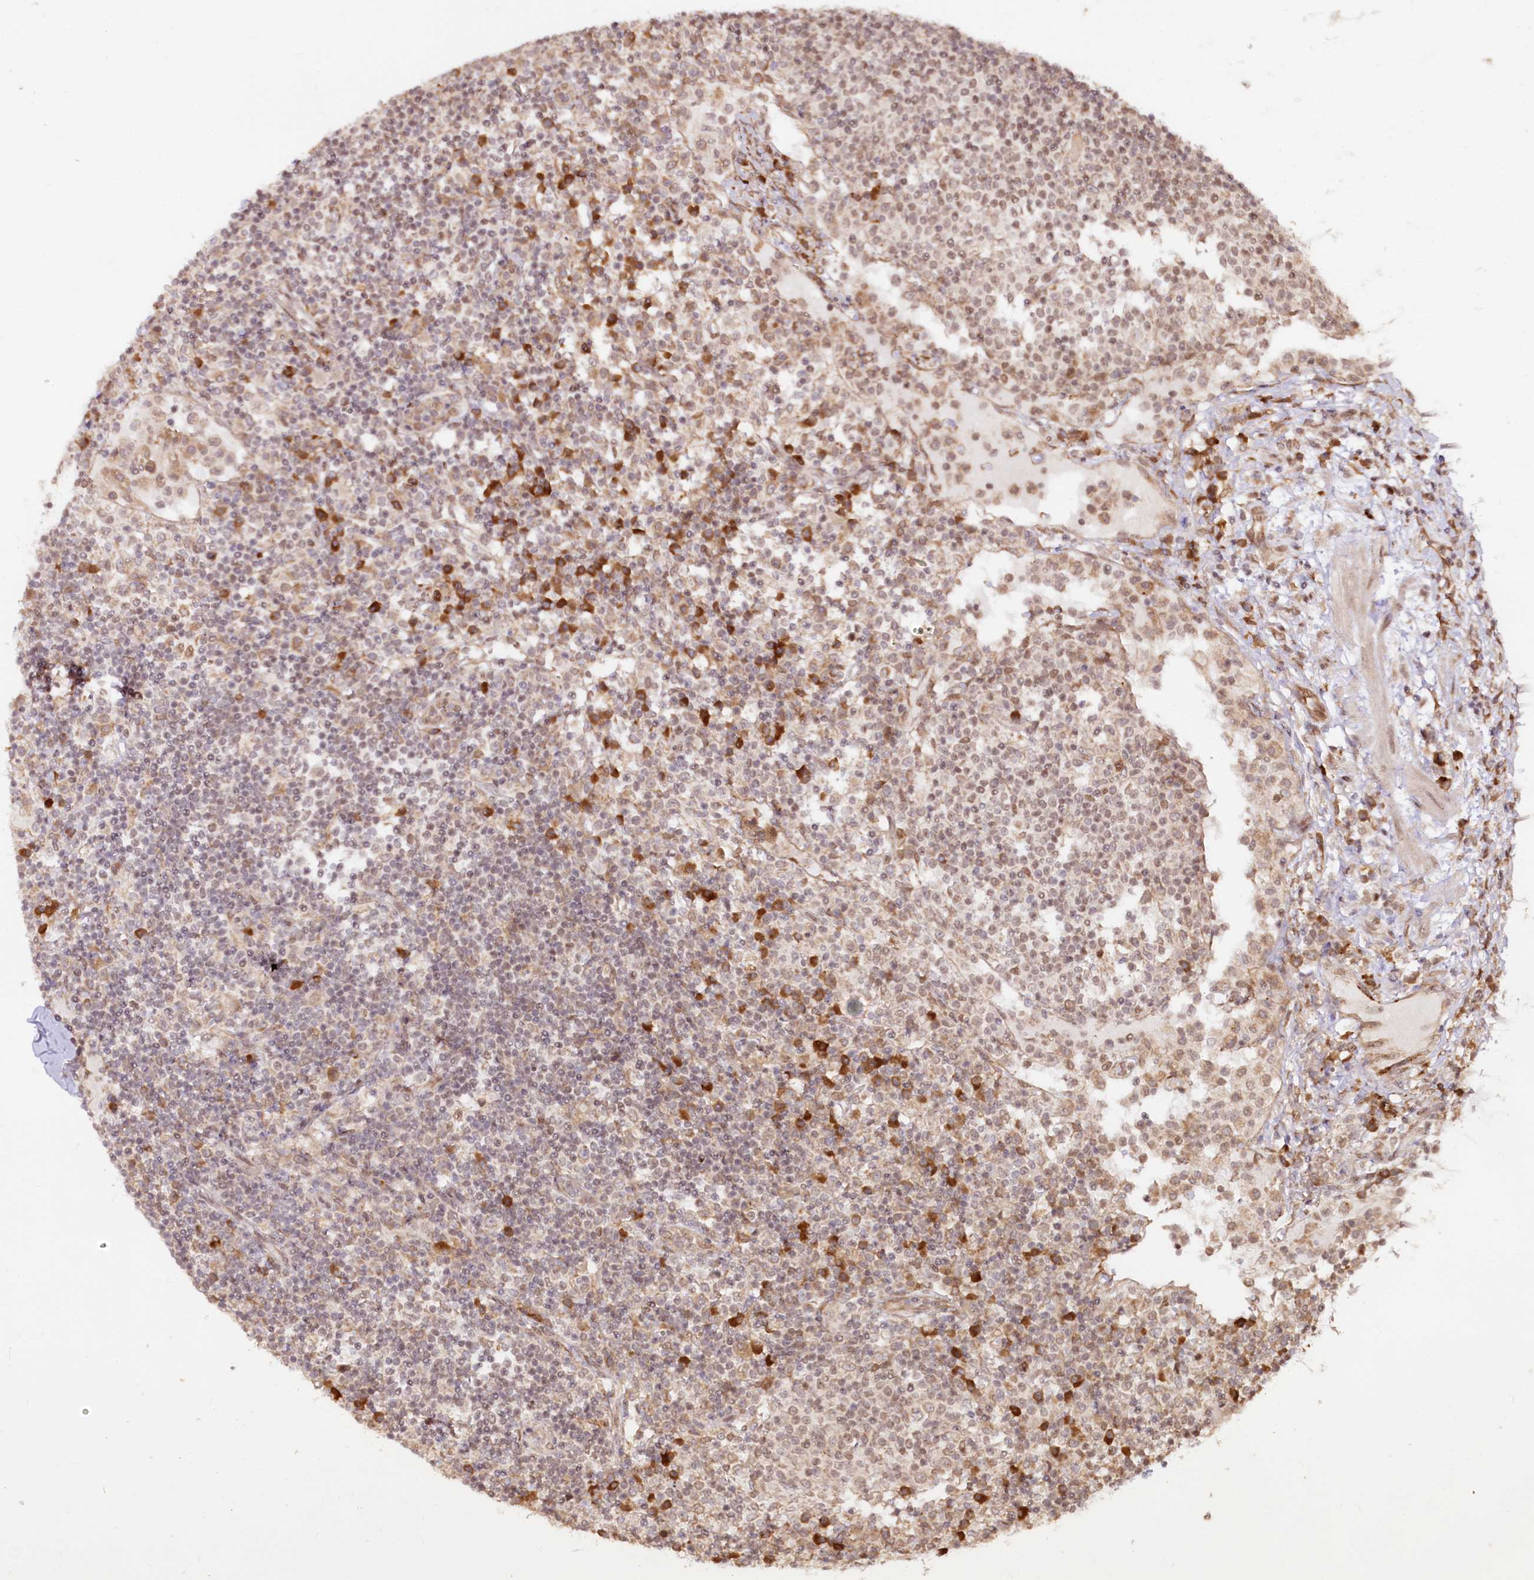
{"staining": {"intensity": "moderate", "quantity": "<25%", "location": "cytoplasmic/membranous"}, "tissue": "lymph node", "cell_type": "Non-germinal center cells", "image_type": "normal", "snomed": [{"axis": "morphology", "description": "Normal tissue, NOS"}, {"axis": "topography", "description": "Lymph node"}], "caption": "IHC of normal human lymph node reveals low levels of moderate cytoplasmic/membranous positivity in about <25% of non-germinal center cells.", "gene": "CNPY2", "patient": {"sex": "female", "age": 53}}